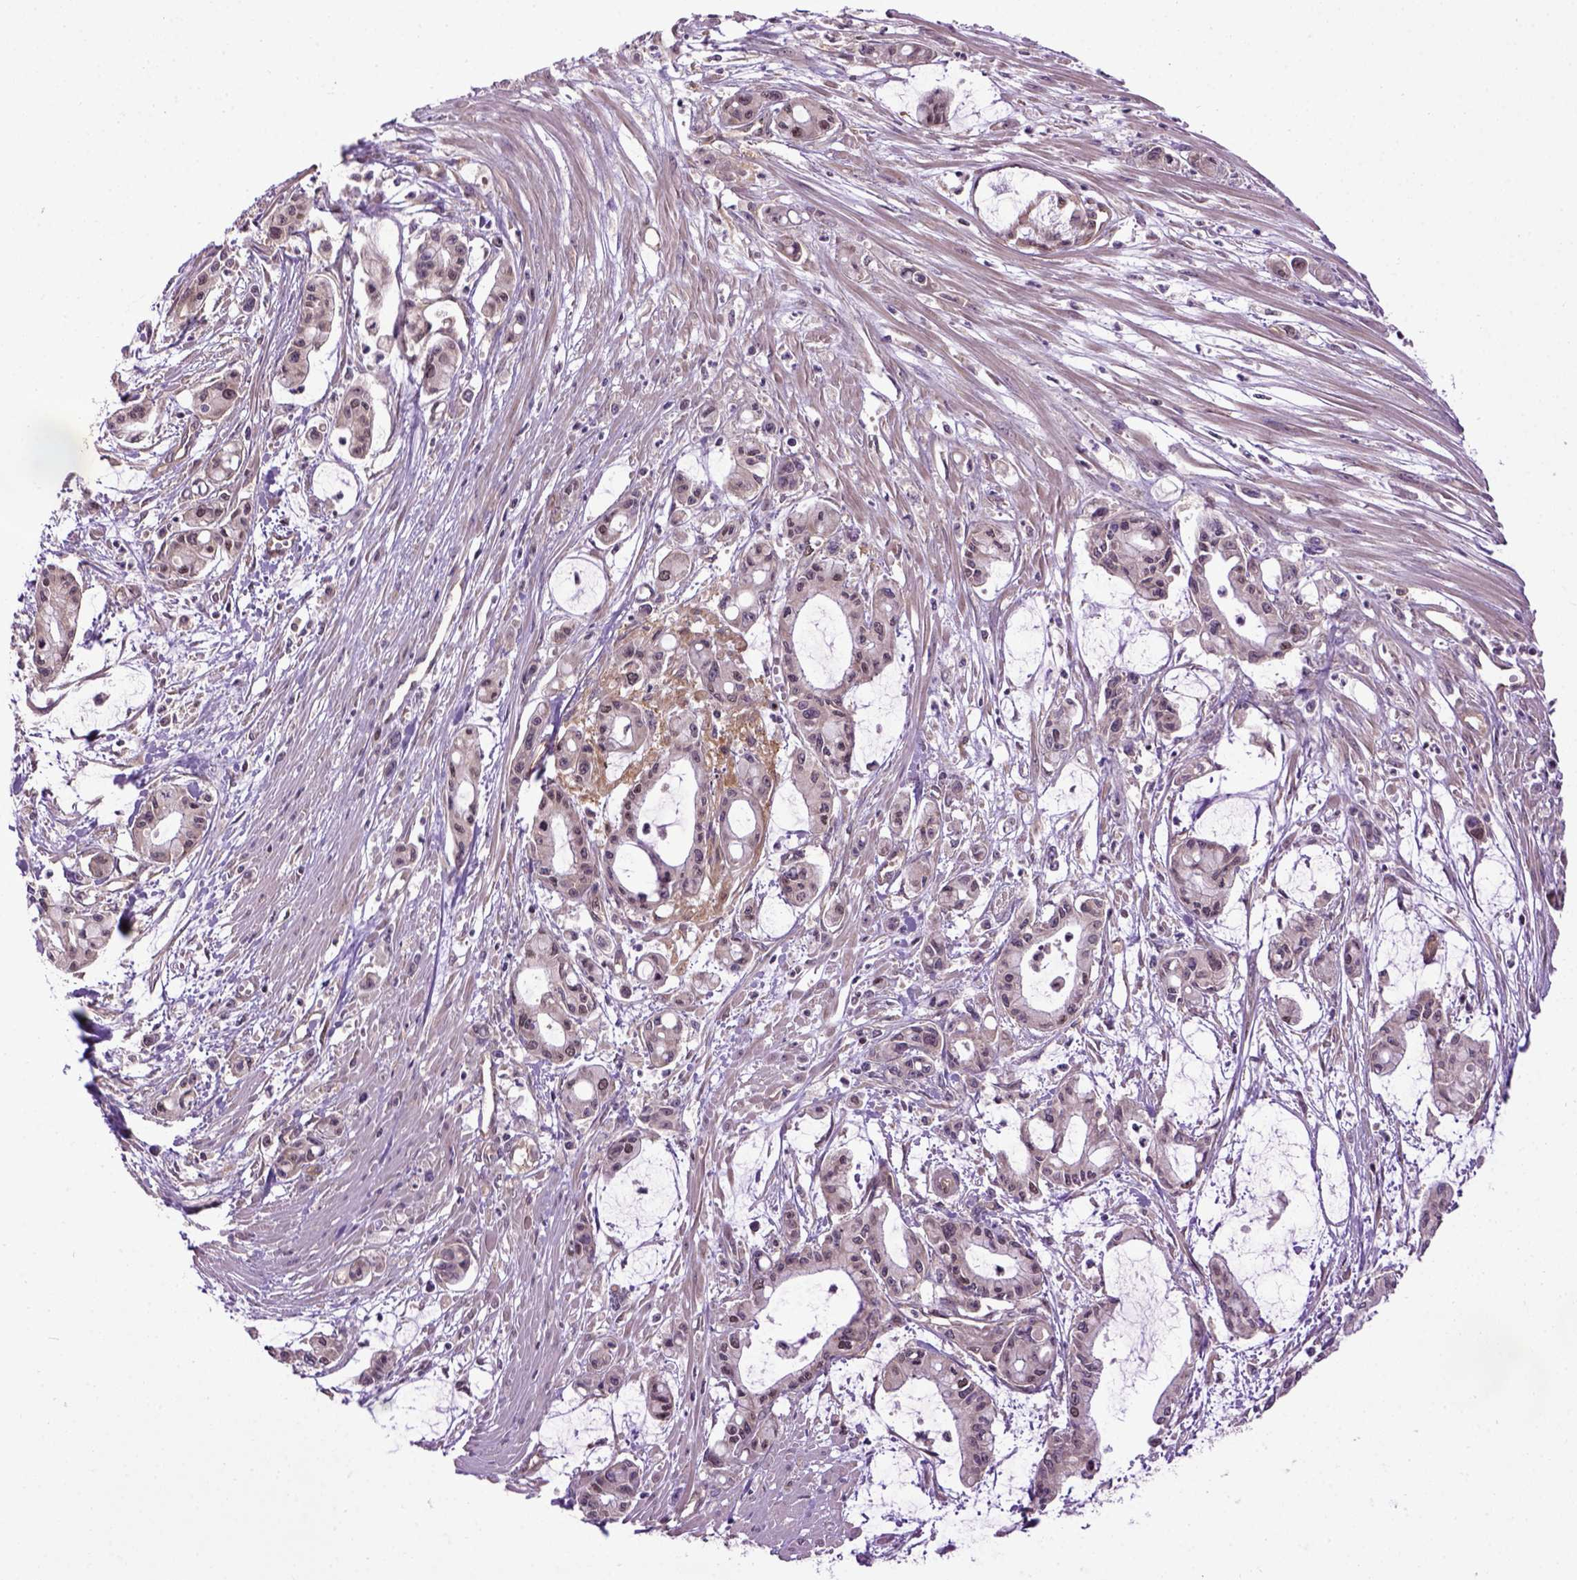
{"staining": {"intensity": "moderate", "quantity": "<25%", "location": "nuclear"}, "tissue": "pancreatic cancer", "cell_type": "Tumor cells", "image_type": "cancer", "snomed": [{"axis": "morphology", "description": "Adenocarcinoma, NOS"}, {"axis": "topography", "description": "Pancreas"}], "caption": "High-magnification brightfield microscopy of pancreatic cancer stained with DAB (brown) and counterstained with hematoxylin (blue). tumor cells exhibit moderate nuclear staining is identified in approximately<25% of cells.", "gene": "WDR48", "patient": {"sex": "male", "age": 48}}